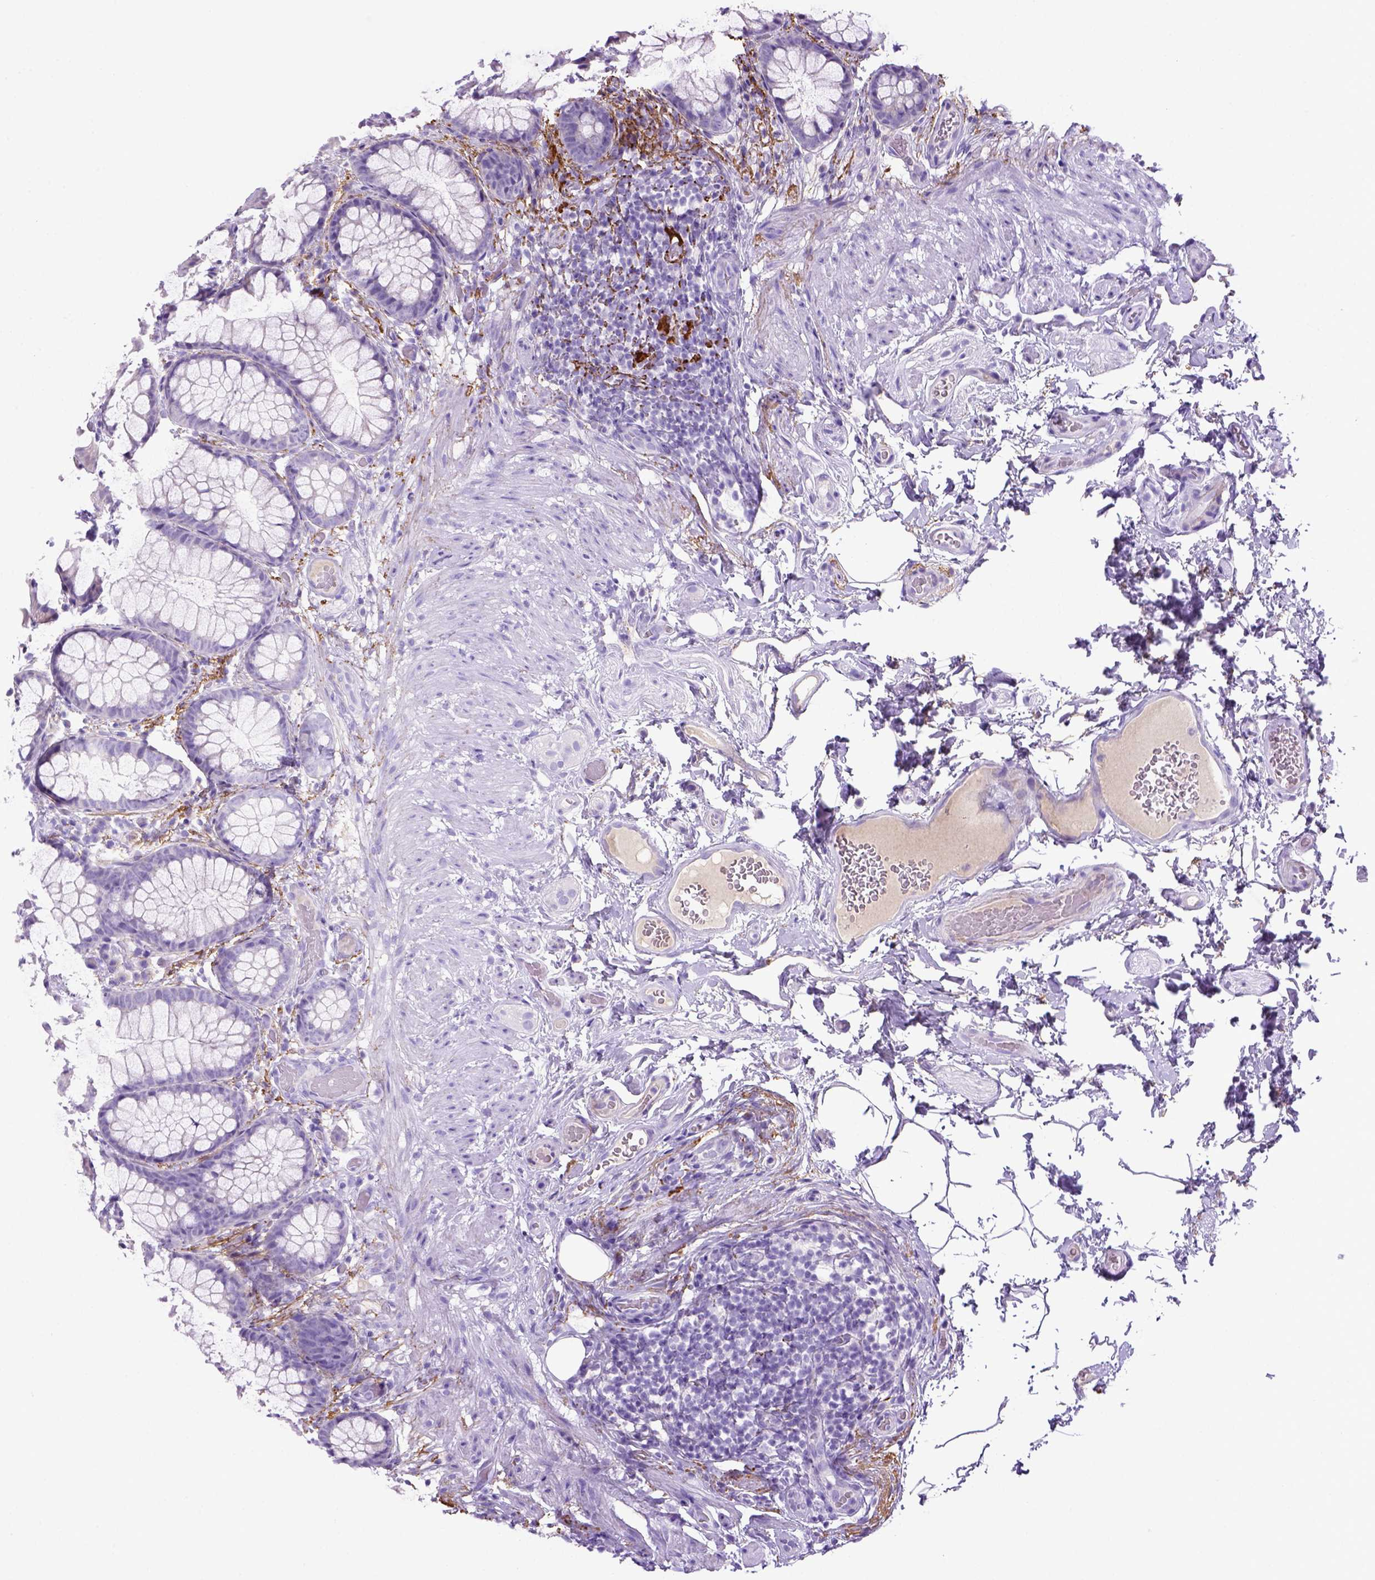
{"staining": {"intensity": "negative", "quantity": "none", "location": "none"}, "tissue": "rectum", "cell_type": "Glandular cells", "image_type": "normal", "snomed": [{"axis": "morphology", "description": "Normal tissue, NOS"}, {"axis": "topography", "description": "Rectum"}], "caption": "This photomicrograph is of unremarkable rectum stained with IHC to label a protein in brown with the nuclei are counter-stained blue. There is no staining in glandular cells.", "gene": "SIRPD", "patient": {"sex": "female", "age": 62}}